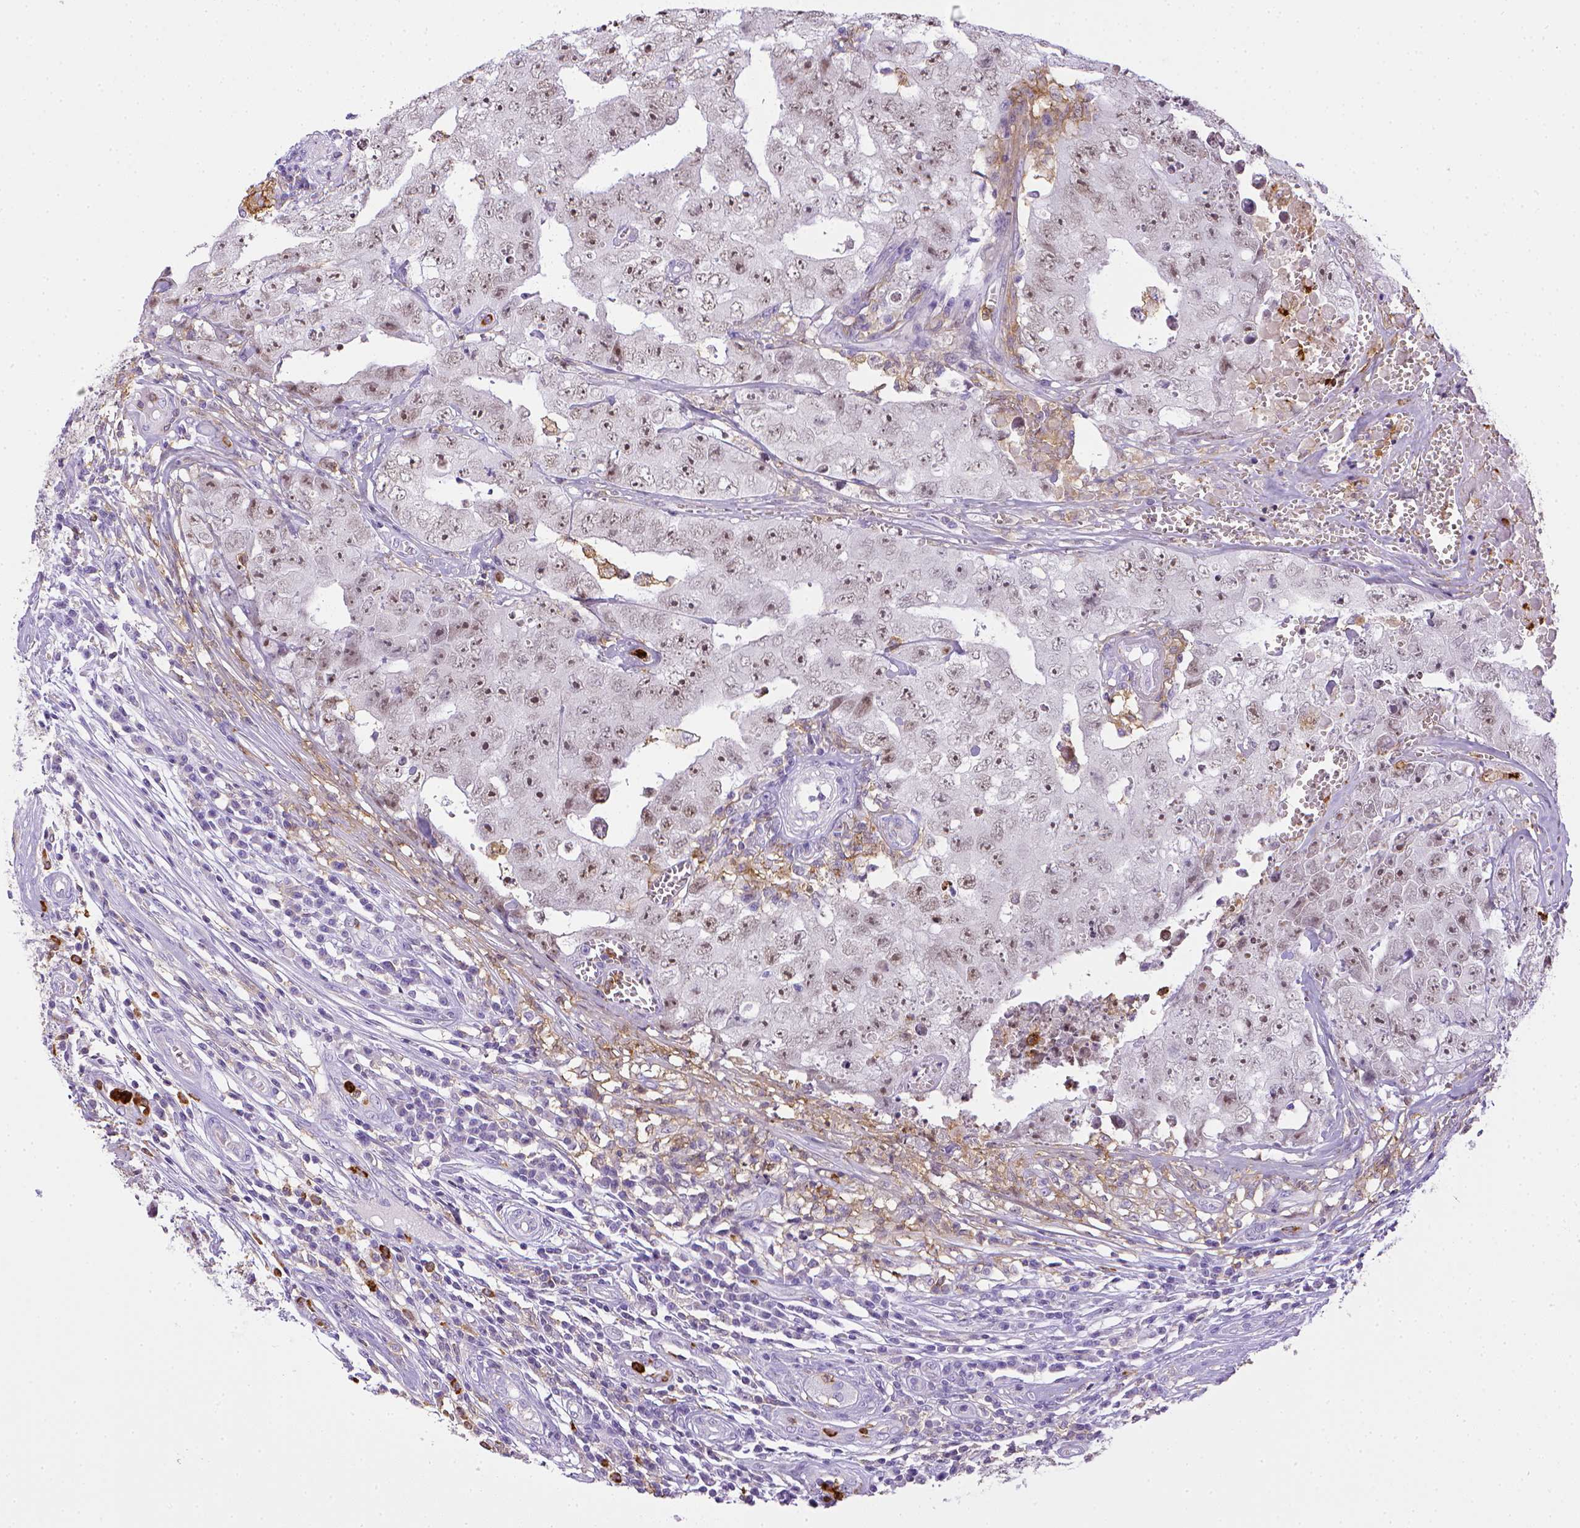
{"staining": {"intensity": "weak", "quantity": "25%-75%", "location": "cytoplasmic/membranous"}, "tissue": "testis cancer", "cell_type": "Tumor cells", "image_type": "cancer", "snomed": [{"axis": "morphology", "description": "Carcinoma, Embryonal, NOS"}, {"axis": "topography", "description": "Testis"}], "caption": "A high-resolution histopathology image shows immunohistochemistry staining of testis embryonal carcinoma, which reveals weak cytoplasmic/membranous expression in approximately 25%-75% of tumor cells.", "gene": "ITGAM", "patient": {"sex": "male", "age": 36}}